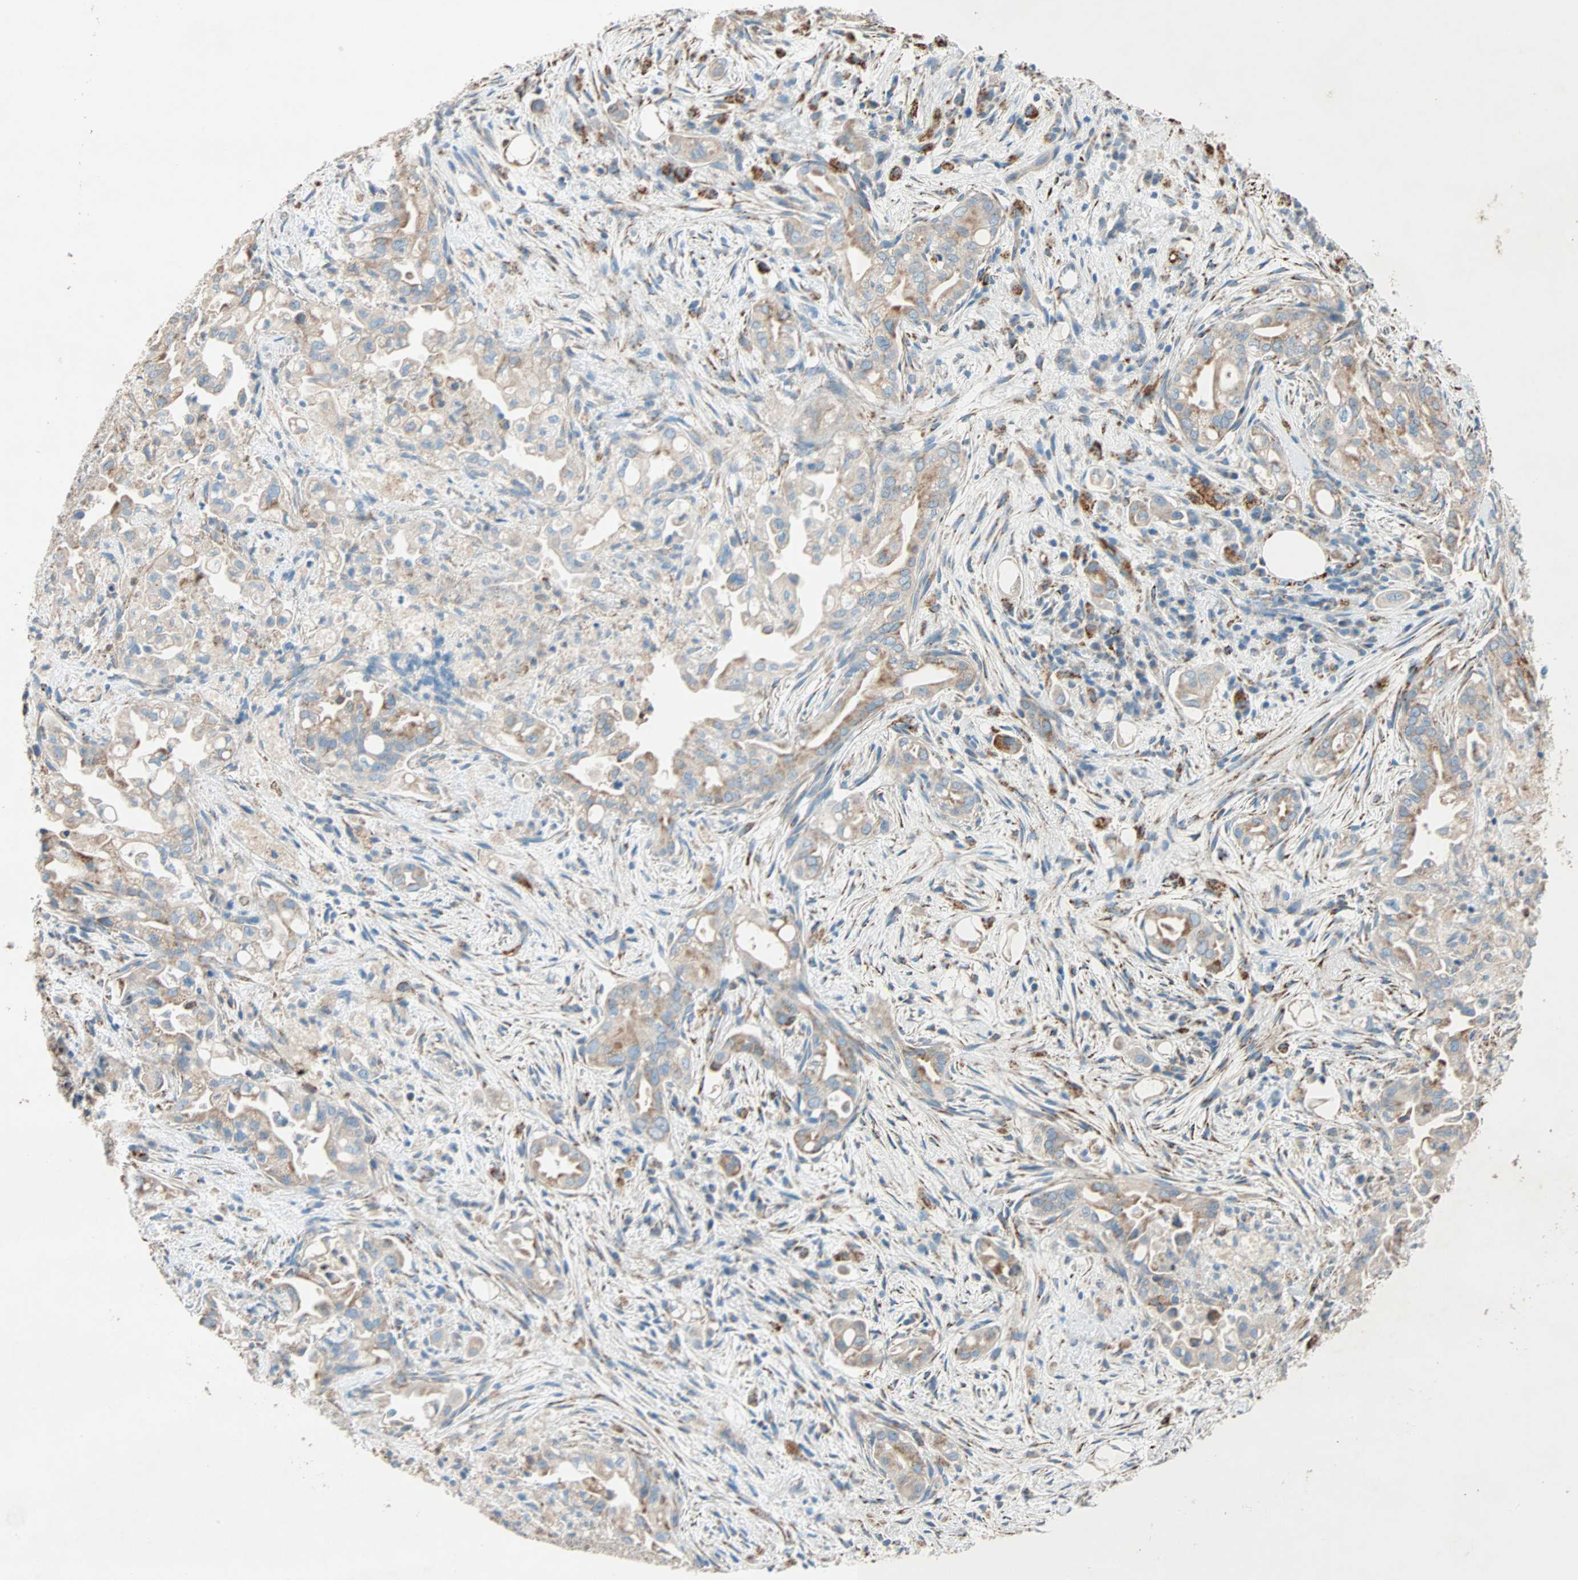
{"staining": {"intensity": "moderate", "quantity": ">75%", "location": "cytoplasmic/membranous"}, "tissue": "liver cancer", "cell_type": "Tumor cells", "image_type": "cancer", "snomed": [{"axis": "morphology", "description": "Cholangiocarcinoma"}, {"axis": "topography", "description": "Liver"}], "caption": "Liver cancer (cholangiocarcinoma) stained with a protein marker demonstrates moderate staining in tumor cells.", "gene": "LY6G6F", "patient": {"sex": "female", "age": 68}}